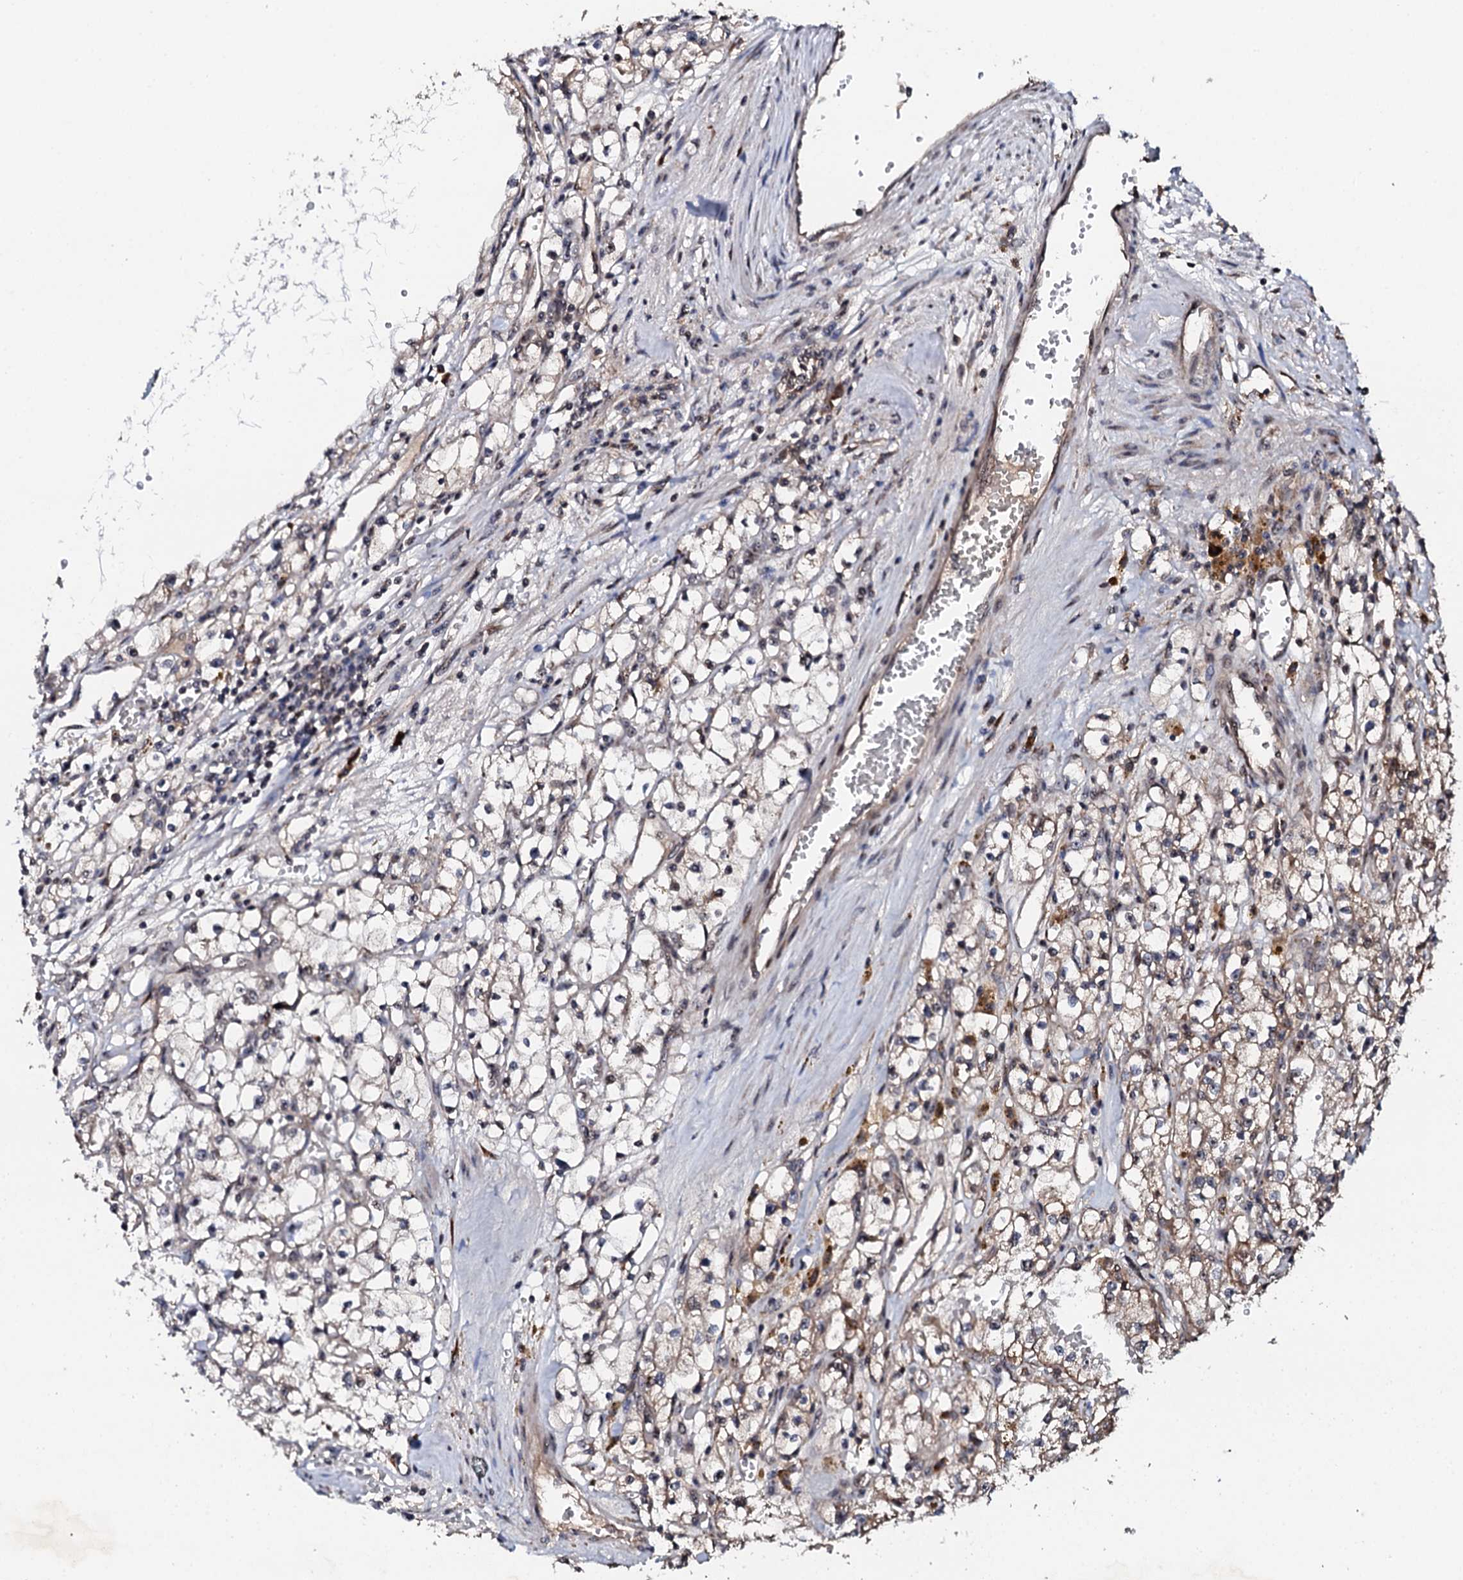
{"staining": {"intensity": "negative", "quantity": "none", "location": "none"}, "tissue": "renal cancer", "cell_type": "Tumor cells", "image_type": "cancer", "snomed": [{"axis": "morphology", "description": "Adenocarcinoma, NOS"}, {"axis": "topography", "description": "Kidney"}], "caption": "Immunohistochemistry of human renal adenocarcinoma demonstrates no positivity in tumor cells.", "gene": "FAM111A", "patient": {"sex": "male", "age": 56}}